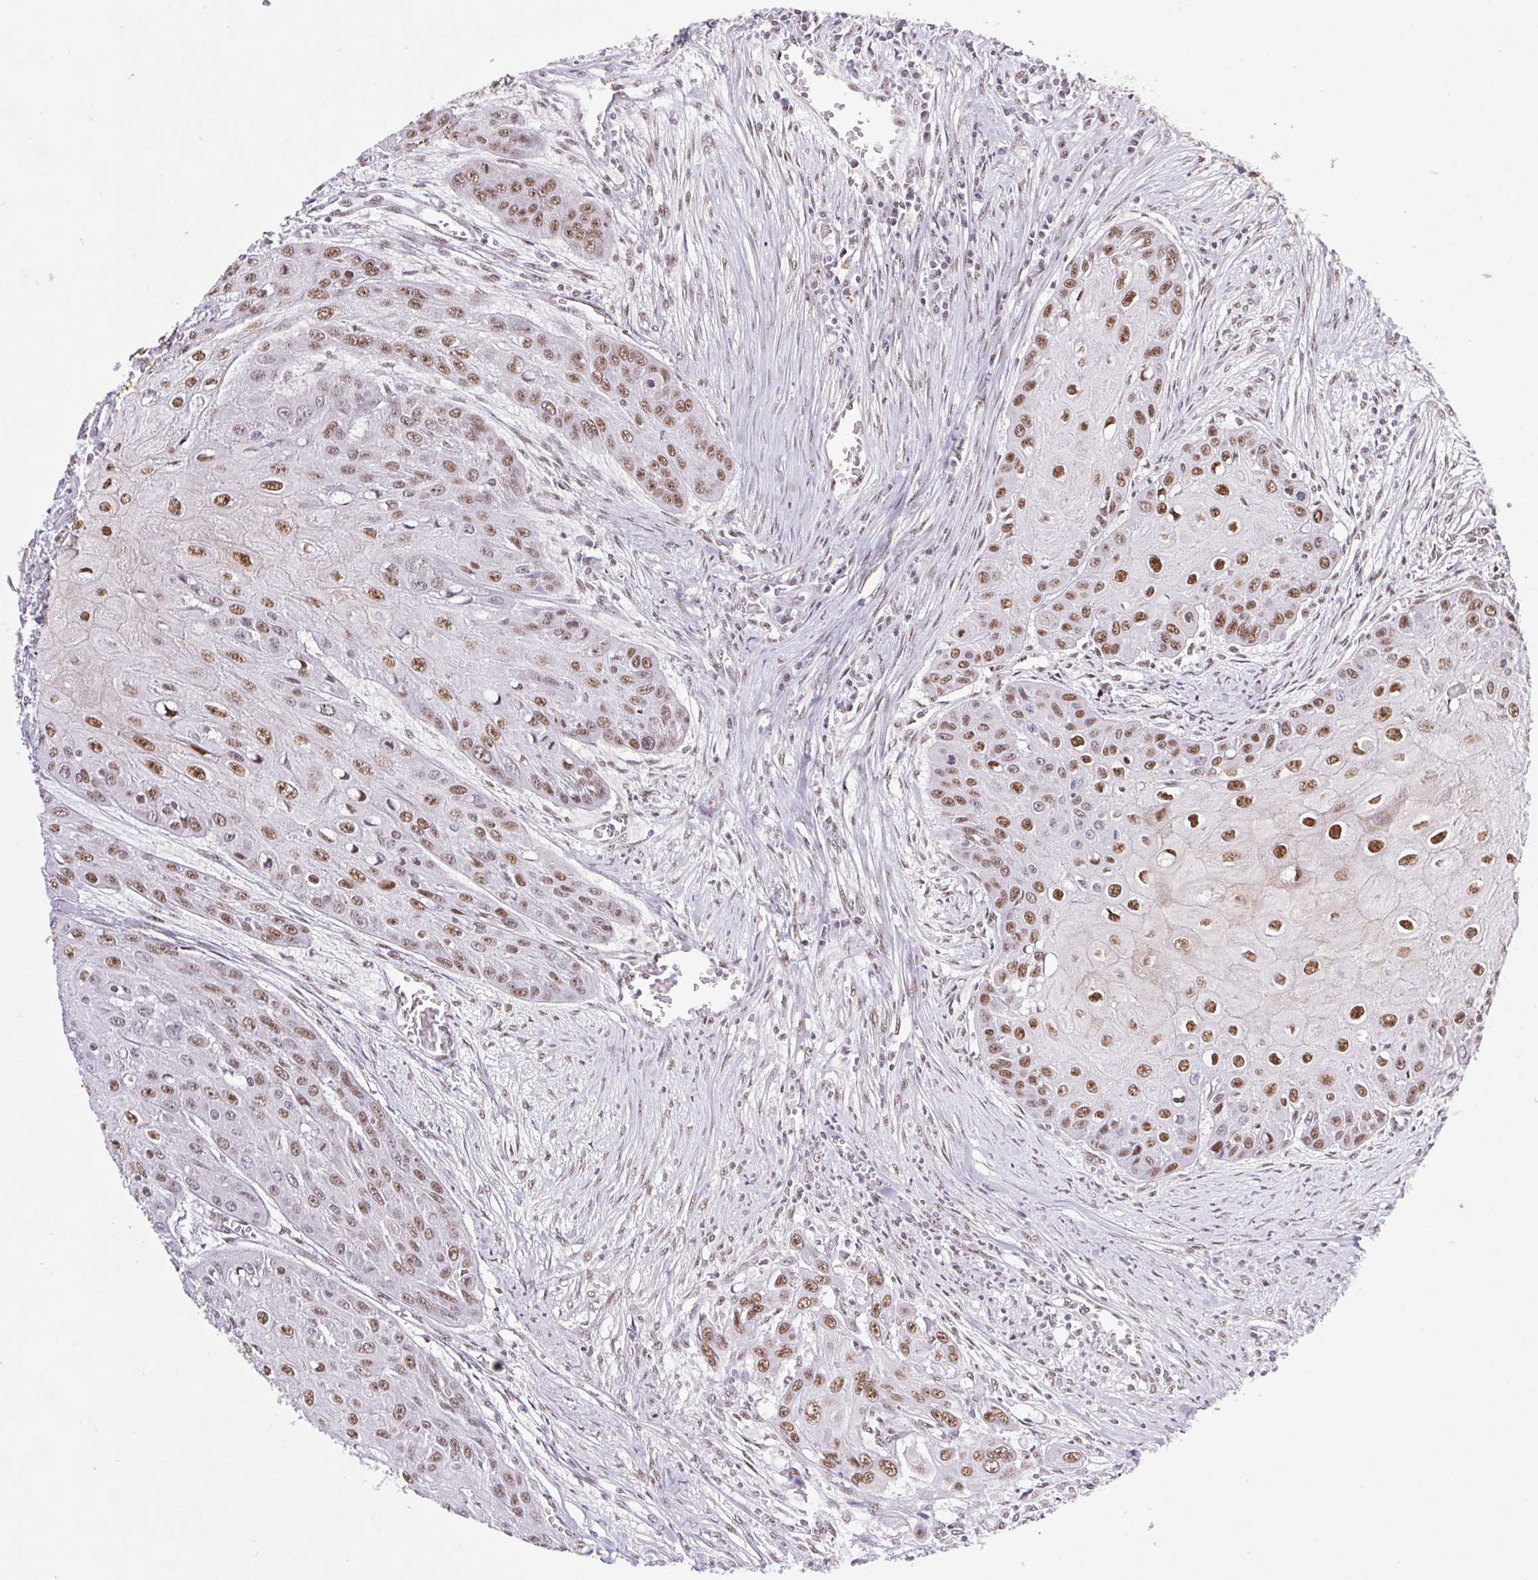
{"staining": {"intensity": "moderate", "quantity": "25%-75%", "location": "nuclear"}, "tissue": "head and neck cancer", "cell_type": "Tumor cells", "image_type": "cancer", "snomed": [{"axis": "morphology", "description": "Squamous cell carcinoma, NOS"}, {"axis": "topography", "description": "Oral tissue"}, {"axis": "topography", "description": "Head-Neck"}], "caption": "Protein staining of head and neck squamous cell carcinoma tissue reveals moderate nuclear staining in about 25%-75% of tumor cells.", "gene": "LDLRAD4", "patient": {"sex": "male", "age": 71}}